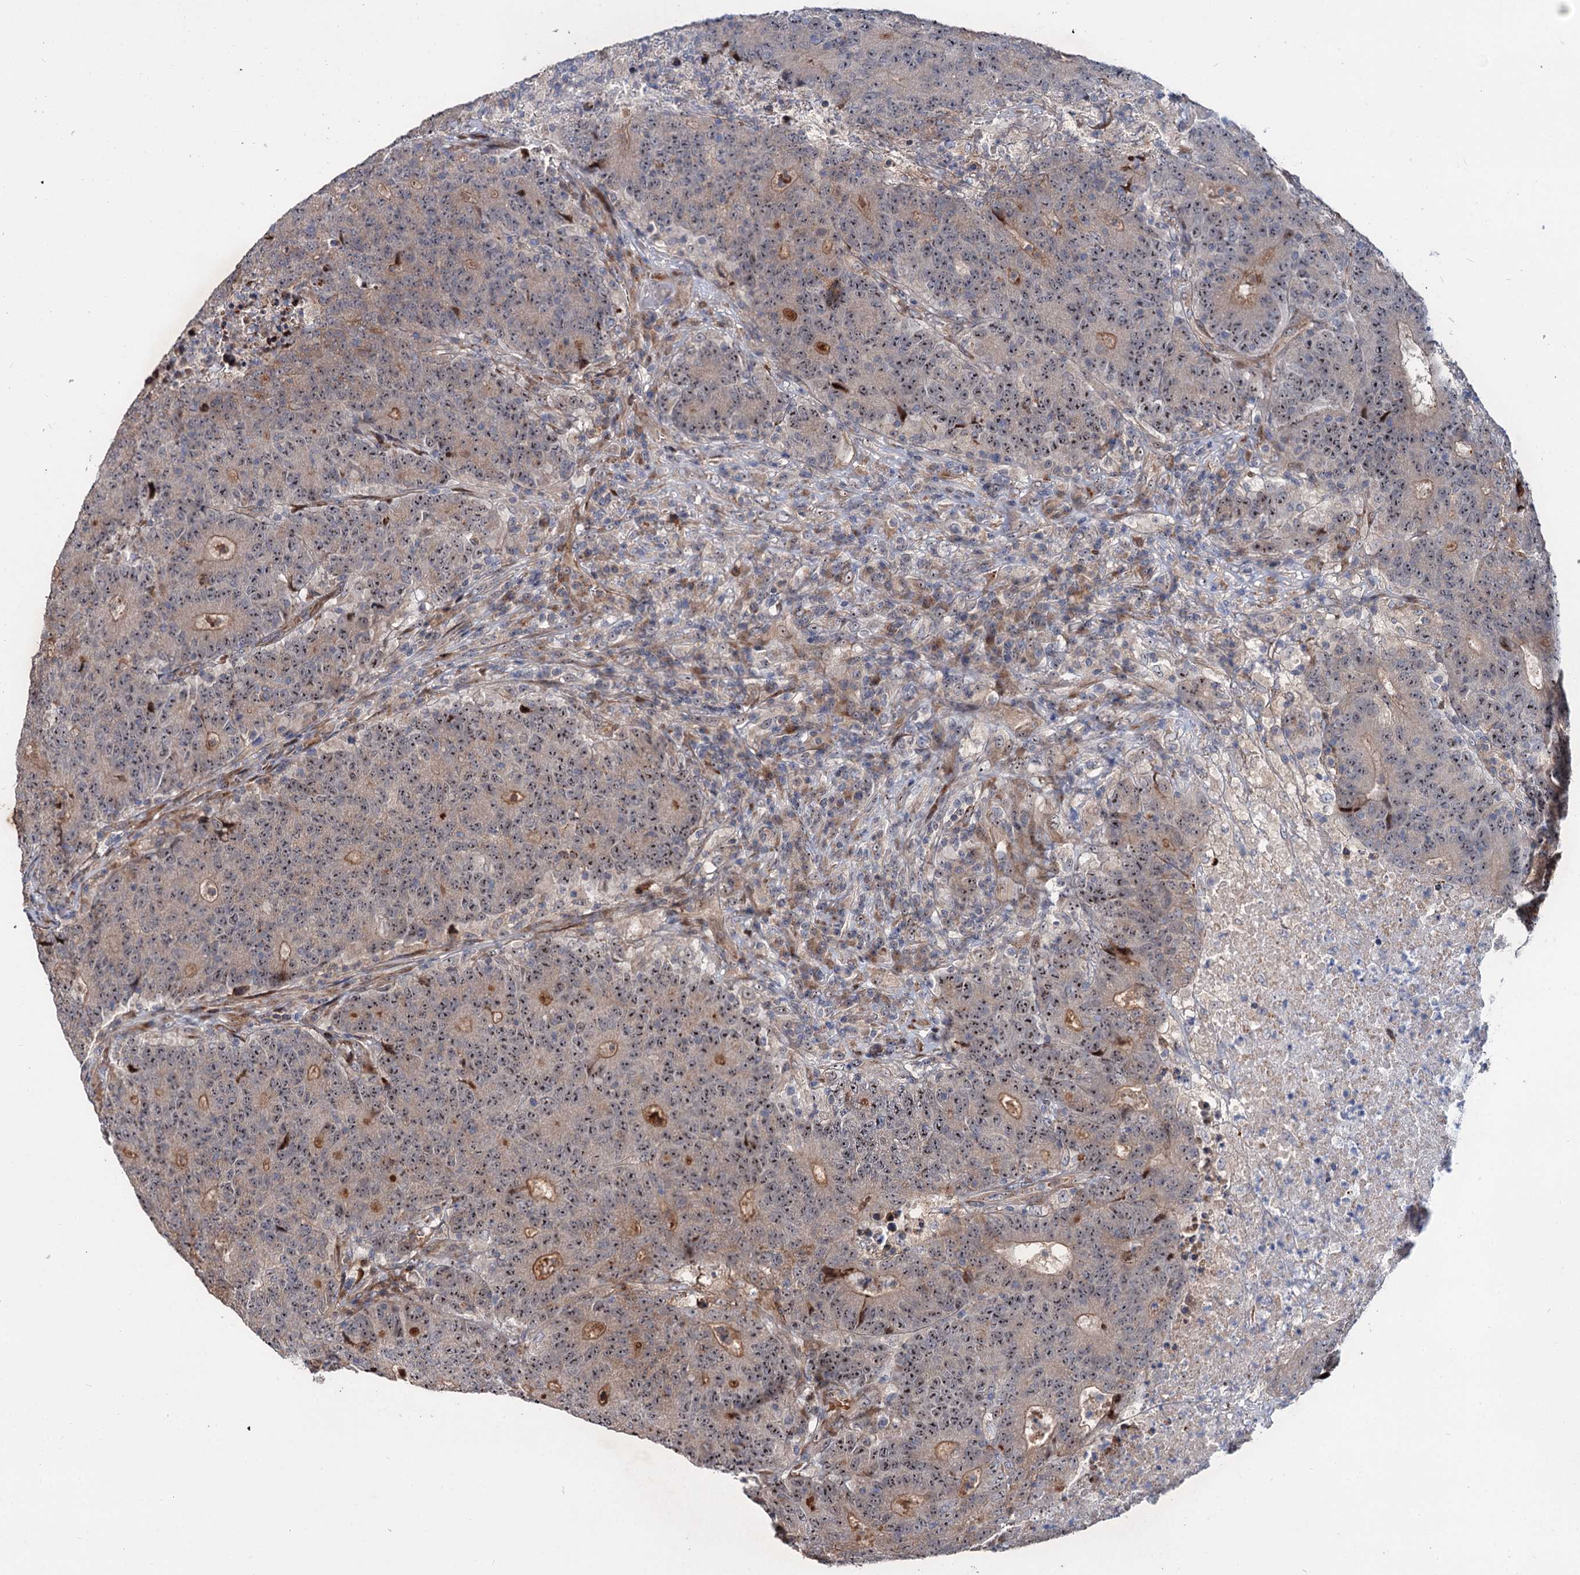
{"staining": {"intensity": "moderate", "quantity": ">75%", "location": "cytoplasmic/membranous,nuclear"}, "tissue": "colorectal cancer", "cell_type": "Tumor cells", "image_type": "cancer", "snomed": [{"axis": "morphology", "description": "Adenocarcinoma, NOS"}, {"axis": "topography", "description": "Colon"}], "caption": "A medium amount of moderate cytoplasmic/membranous and nuclear expression is appreciated in about >75% of tumor cells in colorectal adenocarcinoma tissue.", "gene": "PTDSS2", "patient": {"sex": "female", "age": 75}}